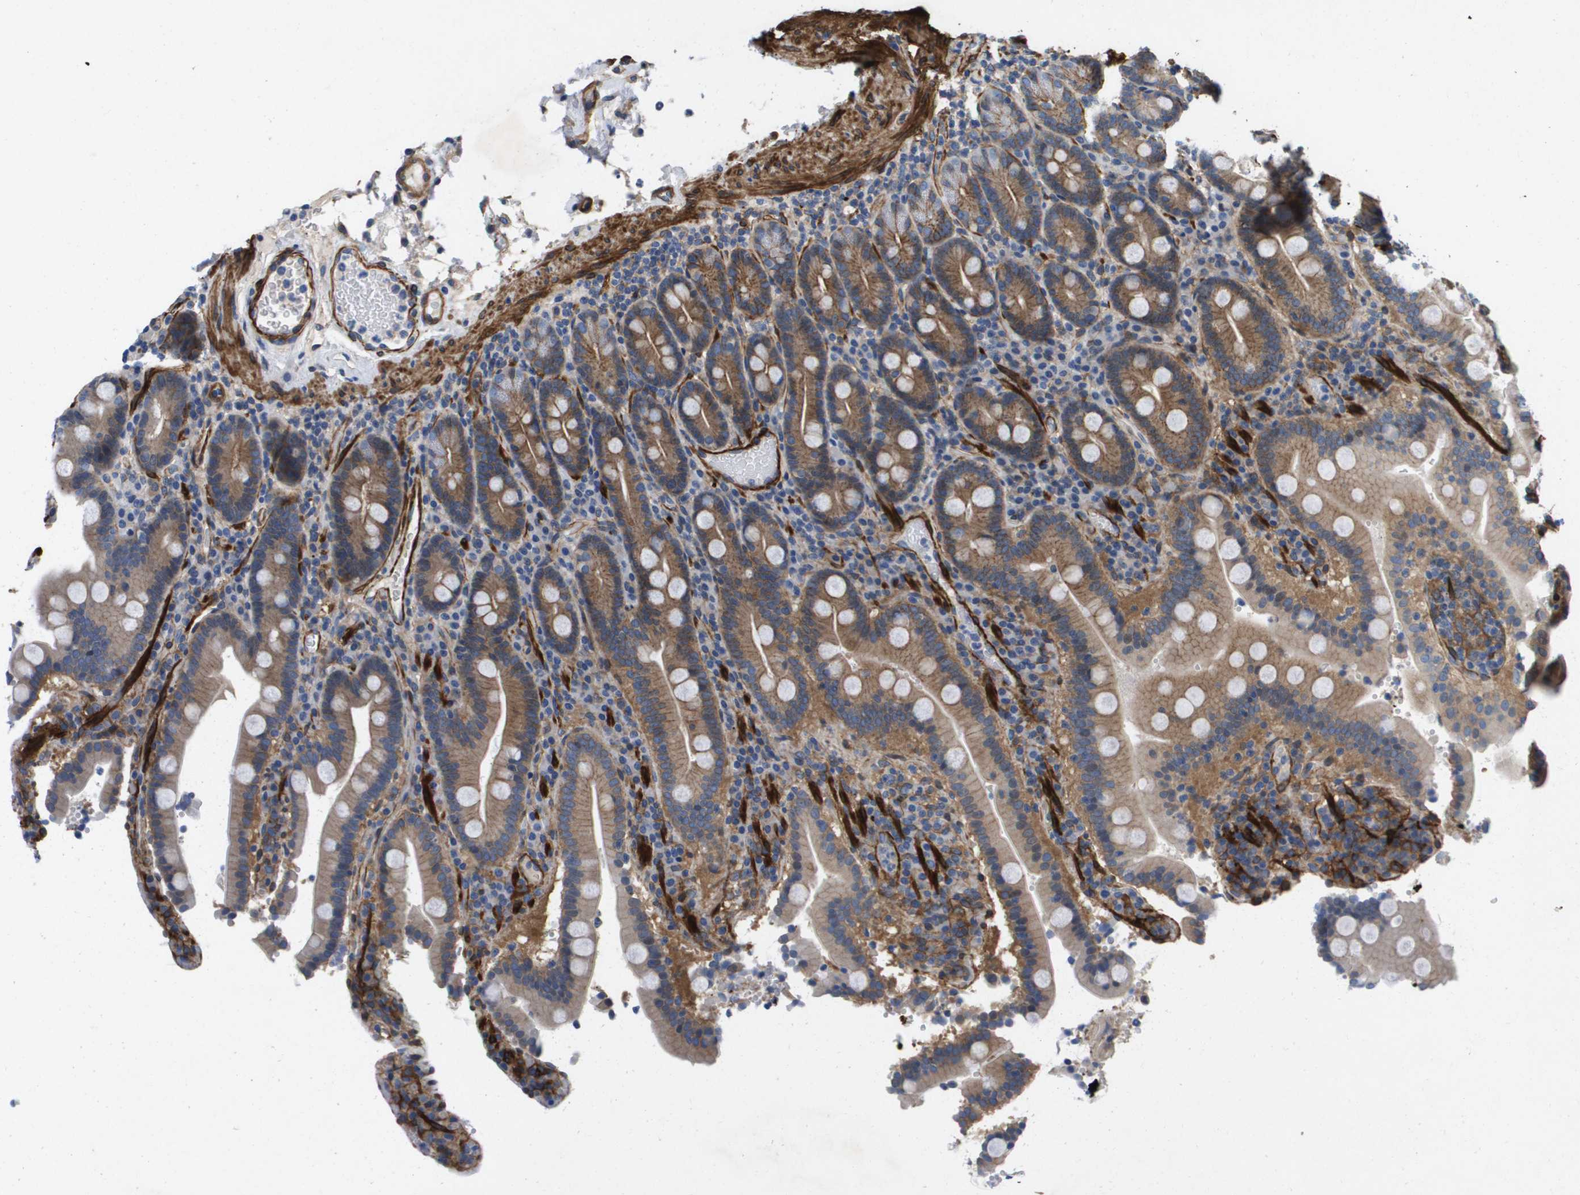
{"staining": {"intensity": "moderate", "quantity": "25%-75%", "location": "cytoplasmic/membranous"}, "tissue": "duodenum", "cell_type": "Glandular cells", "image_type": "normal", "snomed": [{"axis": "morphology", "description": "Normal tissue, NOS"}, {"axis": "topography", "description": "Small intestine, NOS"}], "caption": "Moderate cytoplasmic/membranous staining is seen in approximately 25%-75% of glandular cells in unremarkable duodenum. (brown staining indicates protein expression, while blue staining denotes nuclei).", "gene": "LPP", "patient": {"sex": "female", "age": 71}}